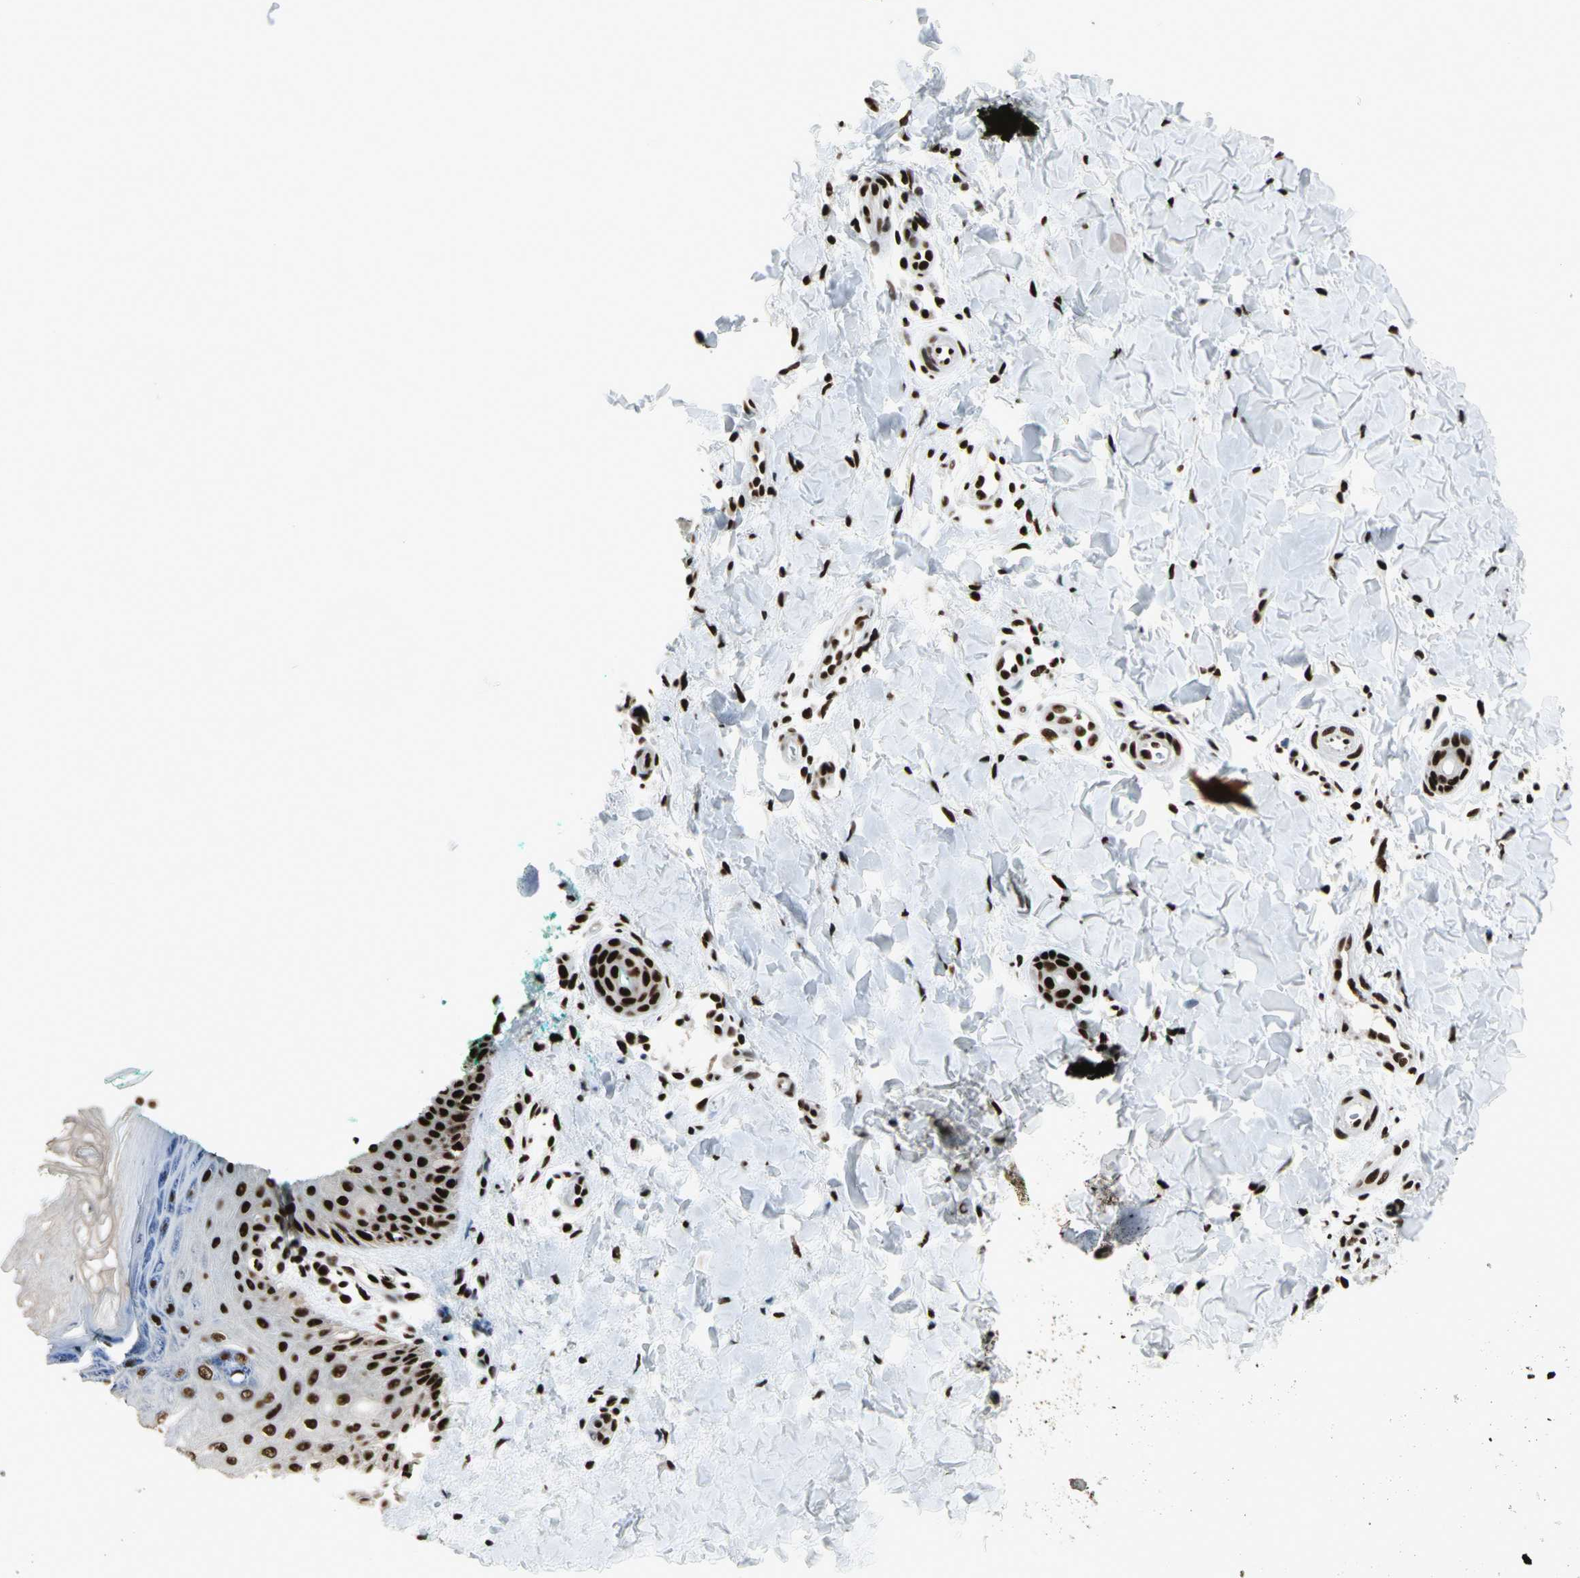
{"staining": {"intensity": "strong", "quantity": ">75%", "location": "nuclear"}, "tissue": "skin", "cell_type": "Fibroblasts", "image_type": "normal", "snomed": [{"axis": "morphology", "description": "Normal tissue, NOS"}, {"axis": "topography", "description": "Skin"}], "caption": "This is a micrograph of immunohistochemistry staining of unremarkable skin, which shows strong positivity in the nuclear of fibroblasts.", "gene": "CCAR1", "patient": {"sex": "male", "age": 26}}